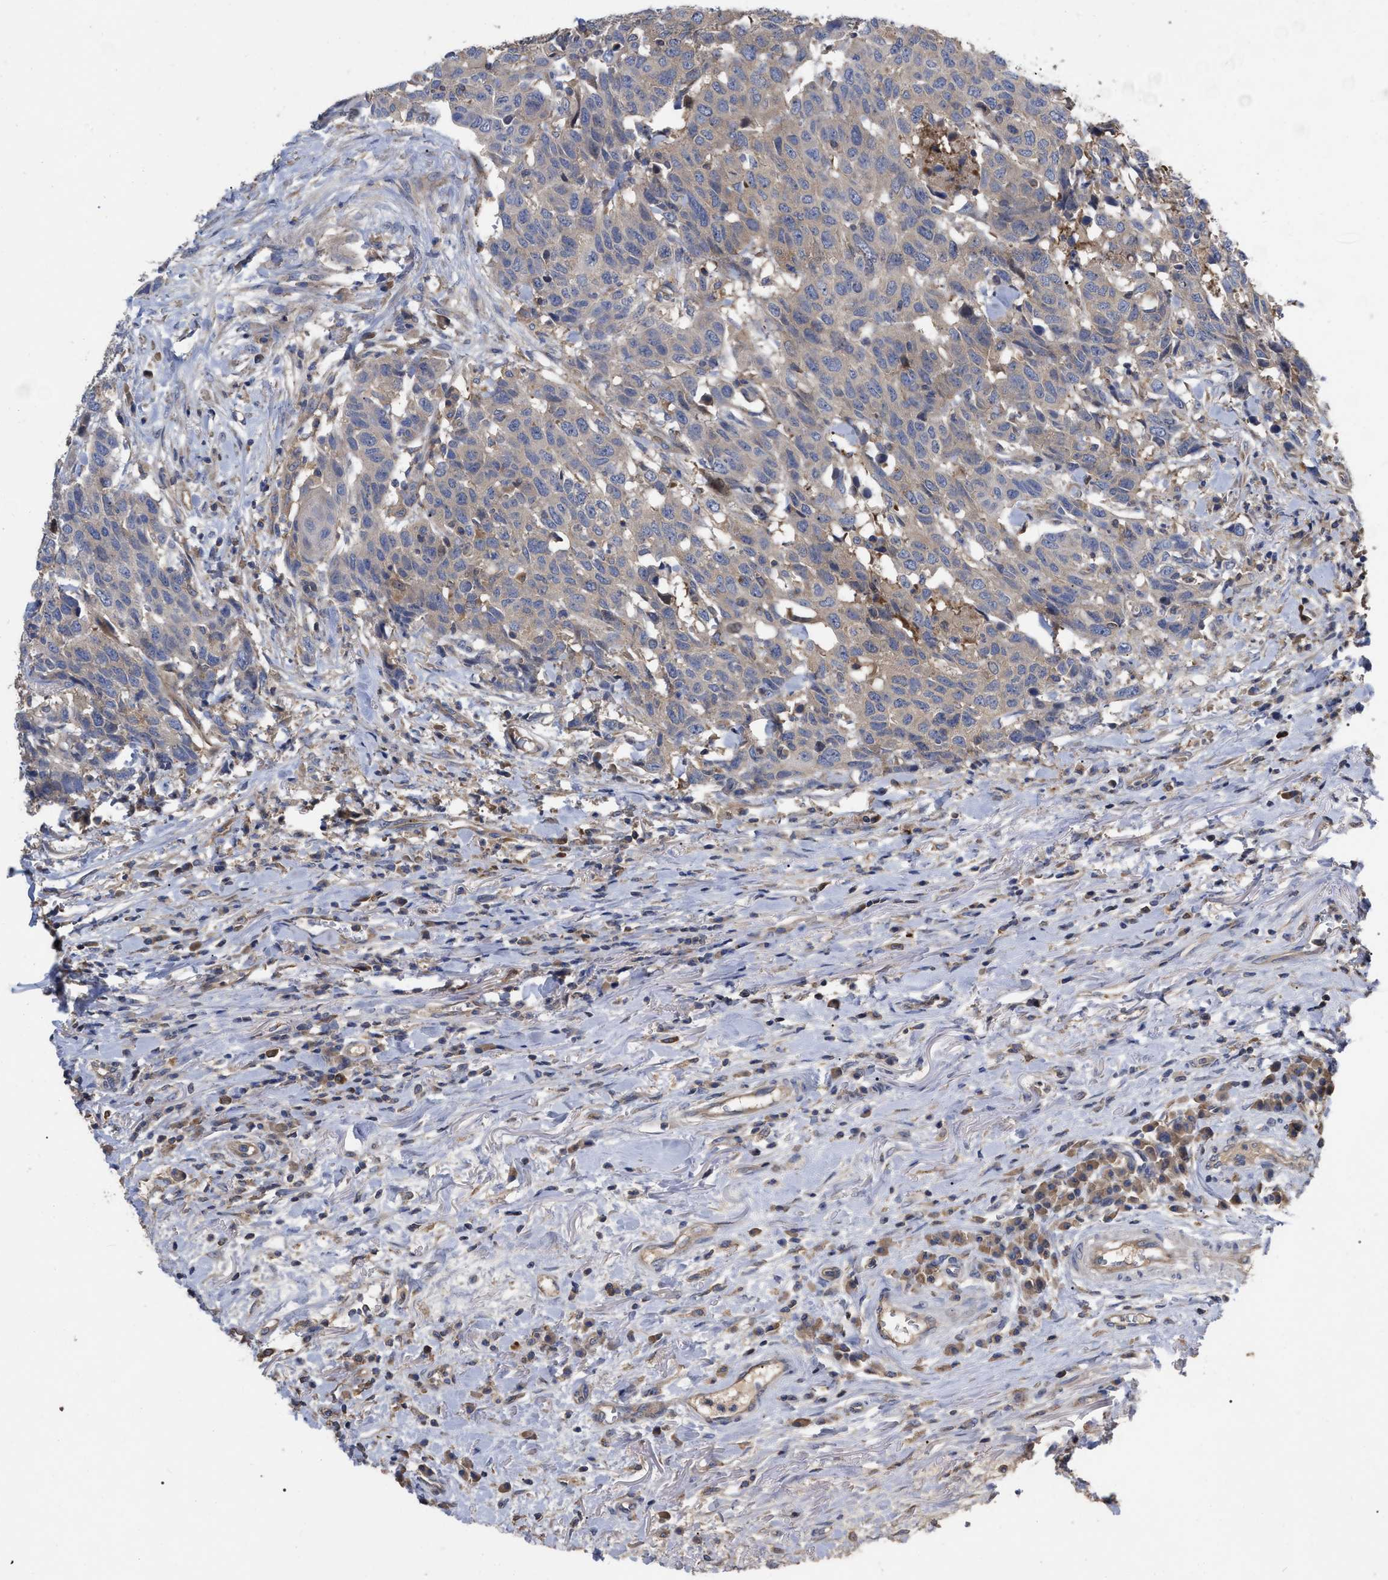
{"staining": {"intensity": "weak", "quantity": "25%-75%", "location": "cytoplasmic/membranous"}, "tissue": "head and neck cancer", "cell_type": "Tumor cells", "image_type": "cancer", "snomed": [{"axis": "morphology", "description": "Squamous cell carcinoma, NOS"}, {"axis": "topography", "description": "Head-Neck"}], "caption": "Squamous cell carcinoma (head and neck) was stained to show a protein in brown. There is low levels of weak cytoplasmic/membranous staining in approximately 25%-75% of tumor cells. Immunohistochemistry stains the protein of interest in brown and the nuclei are stained blue.", "gene": "RAP1GDS1", "patient": {"sex": "male", "age": 66}}